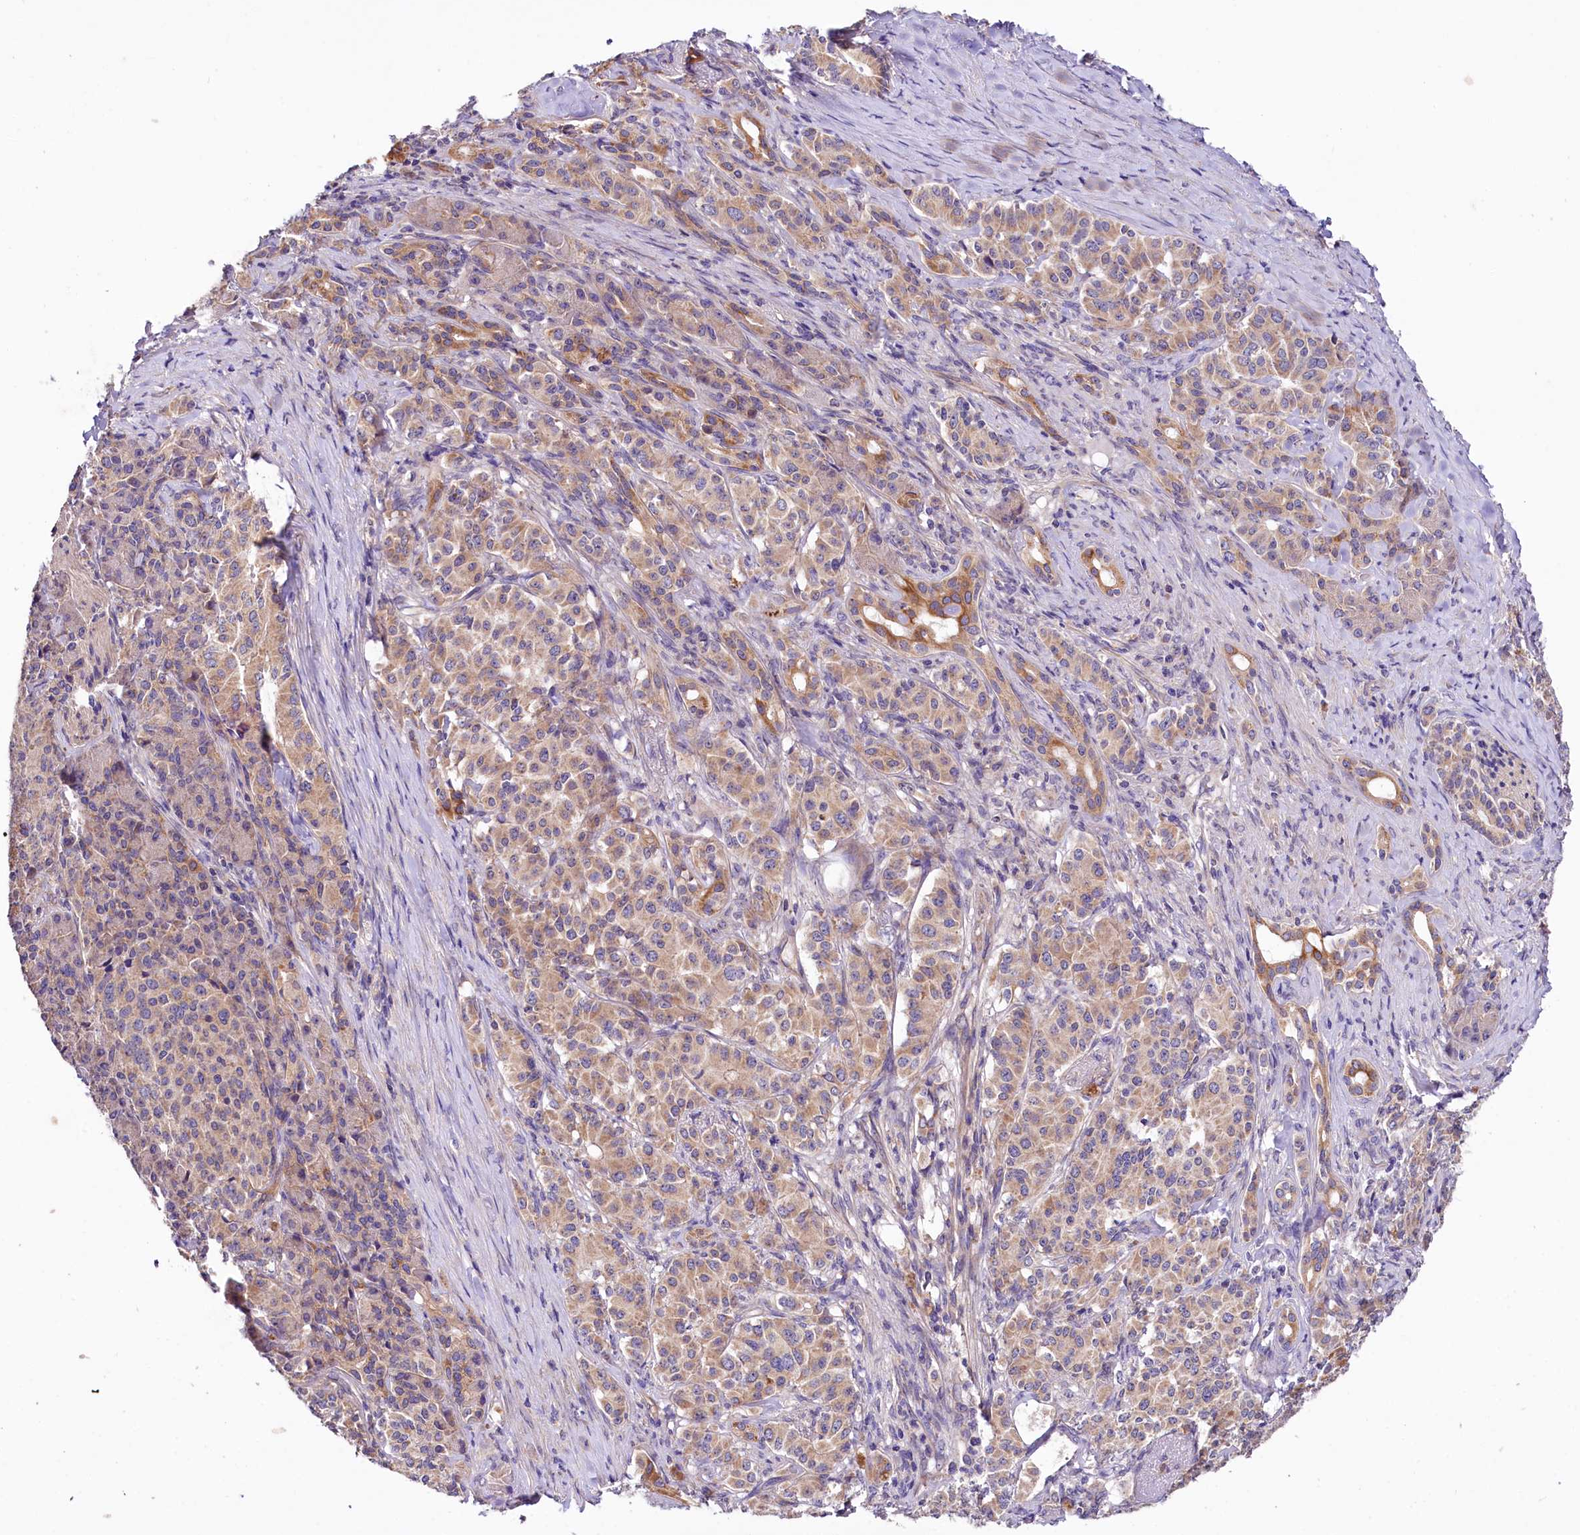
{"staining": {"intensity": "weak", "quantity": ">75%", "location": "cytoplasmic/membranous"}, "tissue": "pancreatic cancer", "cell_type": "Tumor cells", "image_type": "cancer", "snomed": [{"axis": "morphology", "description": "Adenocarcinoma, NOS"}, {"axis": "topography", "description": "Pancreas"}], "caption": "DAB (3,3'-diaminobenzidine) immunohistochemical staining of human pancreatic cancer reveals weak cytoplasmic/membranous protein expression in about >75% of tumor cells.", "gene": "ZNF45", "patient": {"sex": "female", "age": 74}}